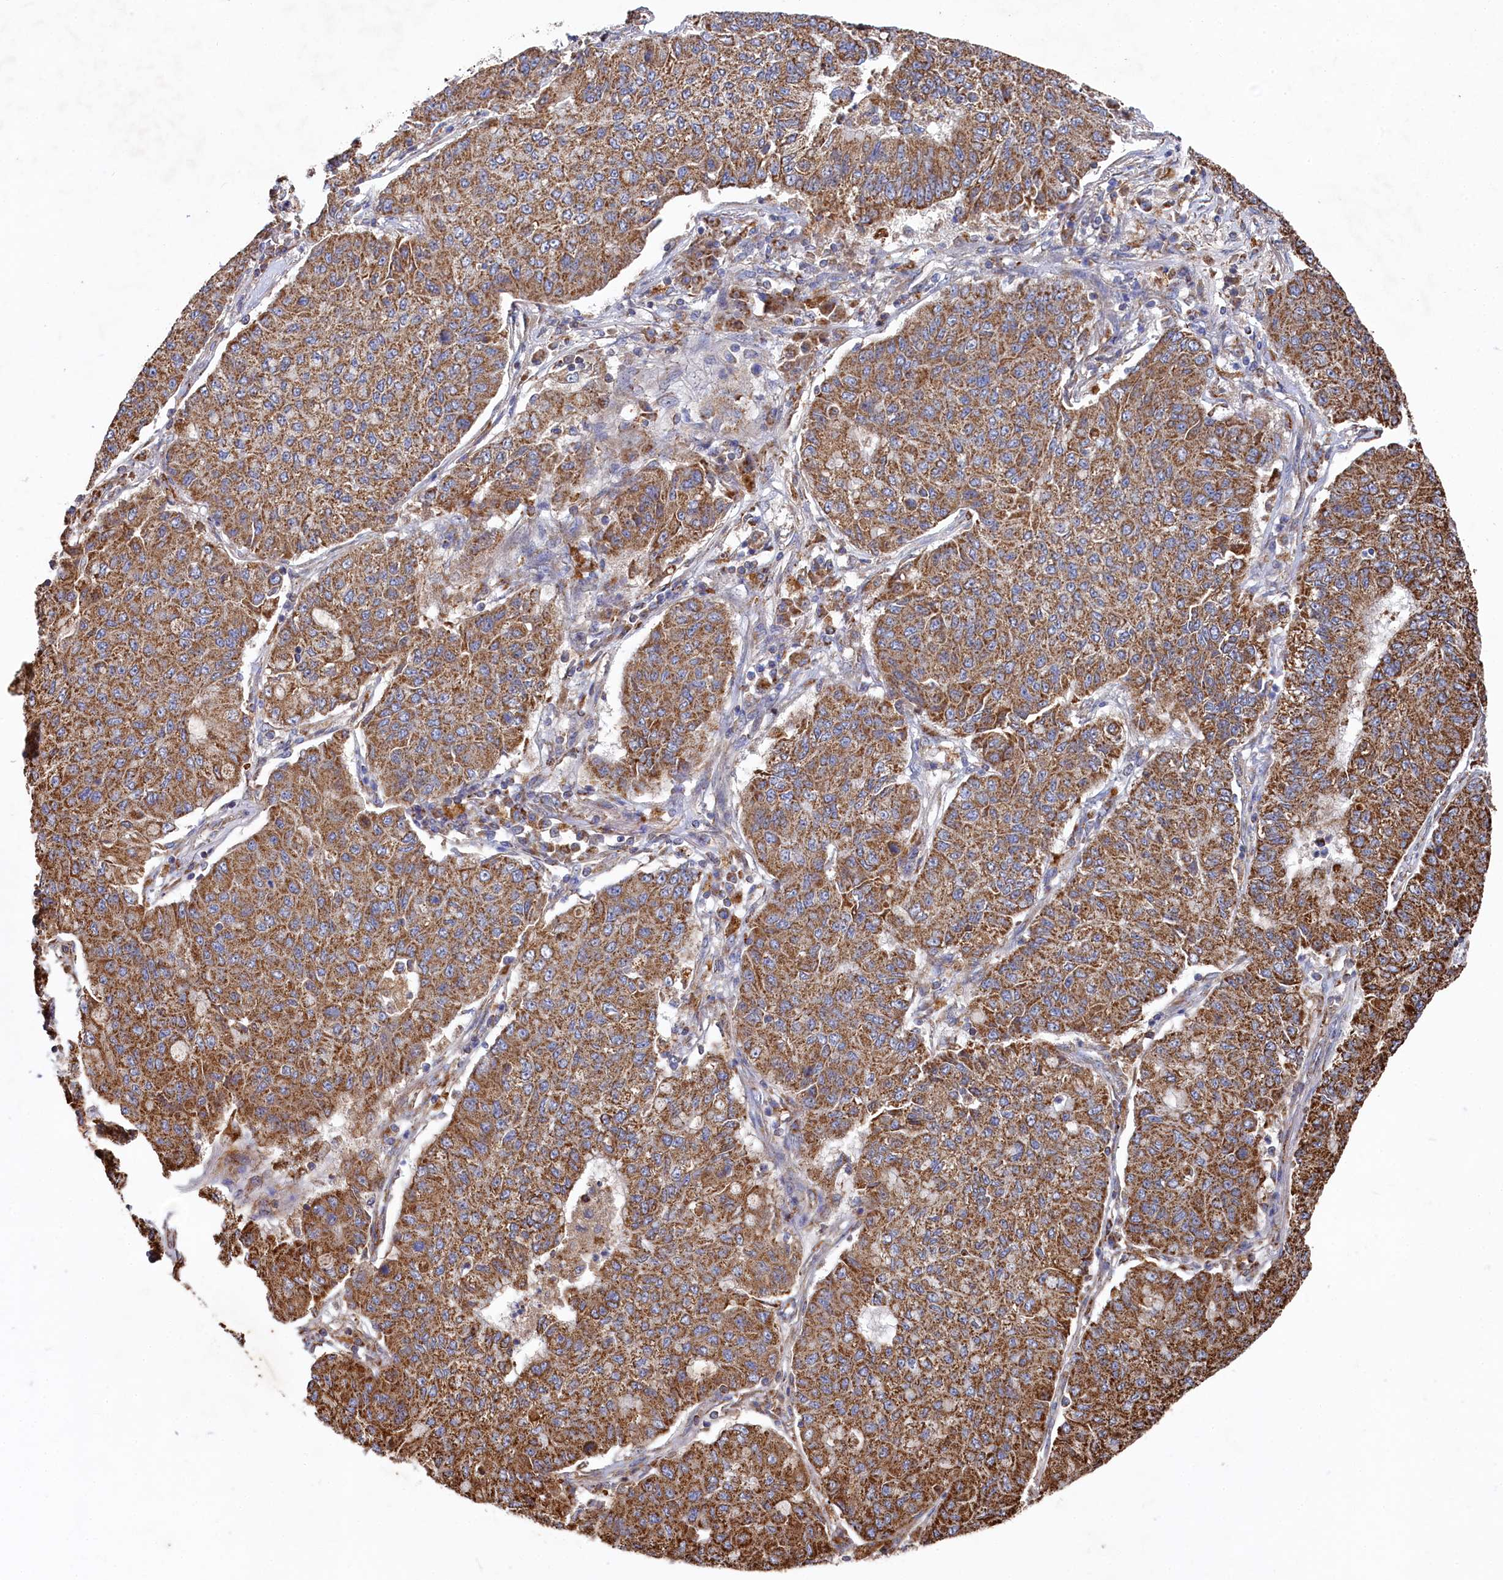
{"staining": {"intensity": "moderate", "quantity": ">75%", "location": "cytoplasmic/membranous"}, "tissue": "lung cancer", "cell_type": "Tumor cells", "image_type": "cancer", "snomed": [{"axis": "morphology", "description": "Squamous cell carcinoma, NOS"}, {"axis": "topography", "description": "Lung"}], "caption": "Protein expression by IHC reveals moderate cytoplasmic/membranous expression in approximately >75% of tumor cells in squamous cell carcinoma (lung). The staining was performed using DAB (3,3'-diaminobenzidine) to visualize the protein expression in brown, while the nuclei were stained in blue with hematoxylin (Magnification: 20x).", "gene": "HAUS2", "patient": {"sex": "male", "age": 74}}